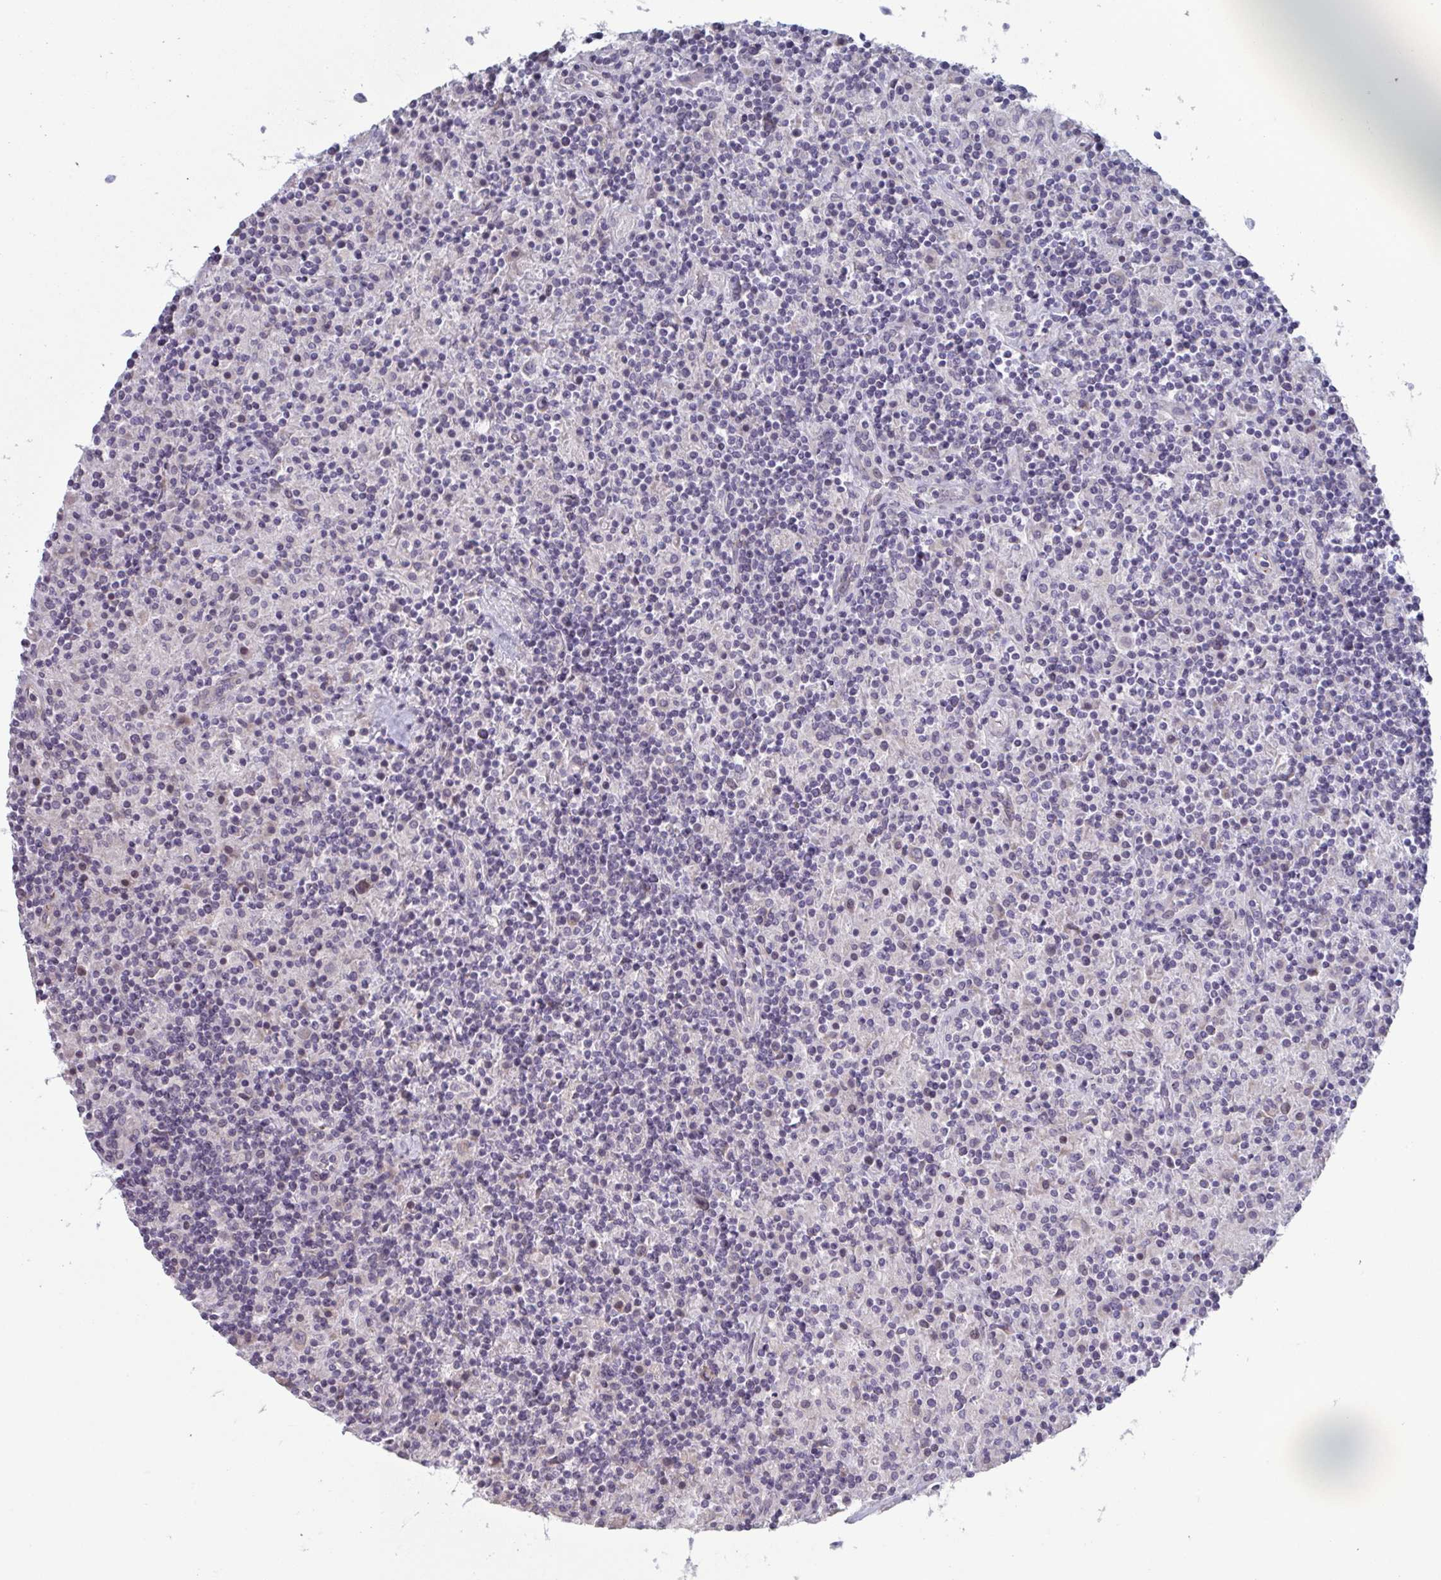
{"staining": {"intensity": "negative", "quantity": "none", "location": "none"}, "tissue": "lymphoma", "cell_type": "Tumor cells", "image_type": "cancer", "snomed": [{"axis": "morphology", "description": "Hodgkin's disease, NOS"}, {"axis": "topography", "description": "Lymph node"}], "caption": "An IHC micrograph of lymphoma is shown. There is no staining in tumor cells of lymphoma.", "gene": "TNFSF10", "patient": {"sex": "male", "age": 70}}